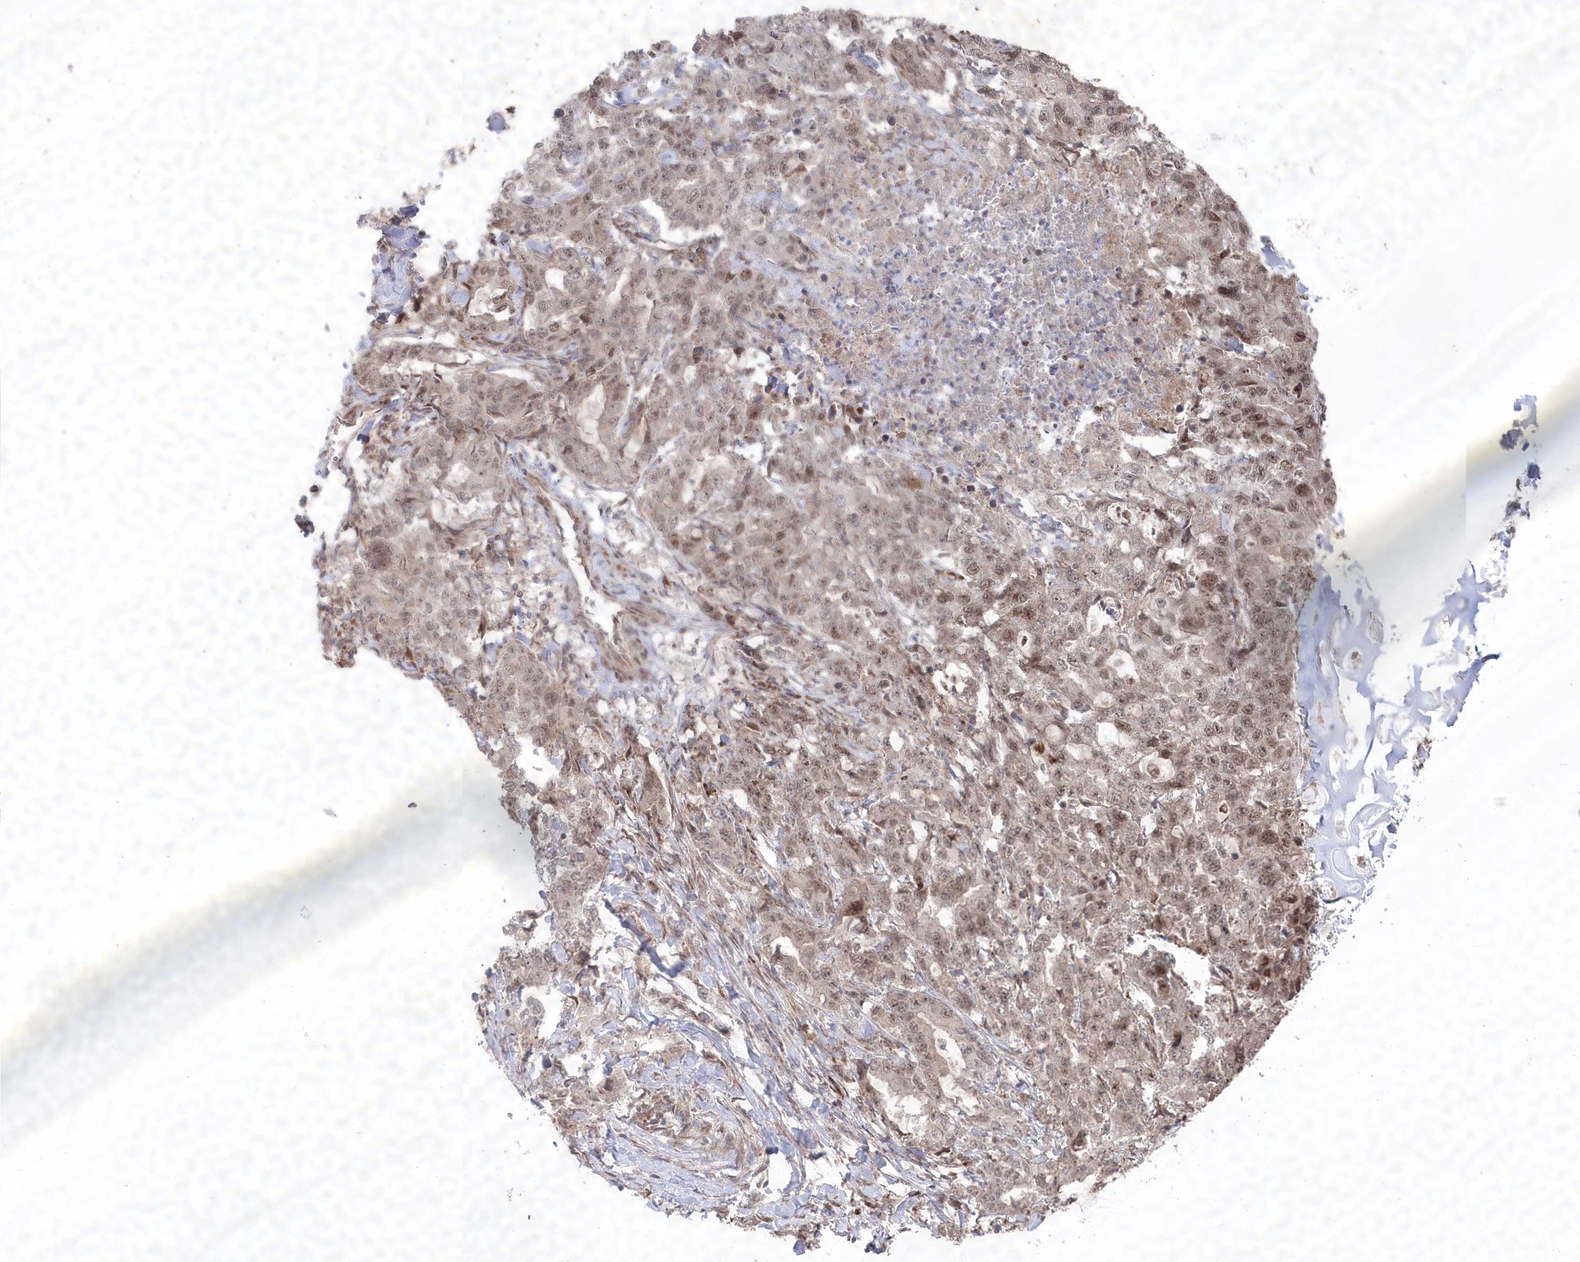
{"staining": {"intensity": "weak", "quantity": ">75%", "location": "nuclear"}, "tissue": "lung cancer", "cell_type": "Tumor cells", "image_type": "cancer", "snomed": [{"axis": "morphology", "description": "Adenocarcinoma, NOS"}, {"axis": "topography", "description": "Lung"}], "caption": "DAB (3,3'-diaminobenzidine) immunohistochemical staining of human lung cancer (adenocarcinoma) reveals weak nuclear protein positivity in approximately >75% of tumor cells.", "gene": "POLR3A", "patient": {"sex": "female", "age": 51}}